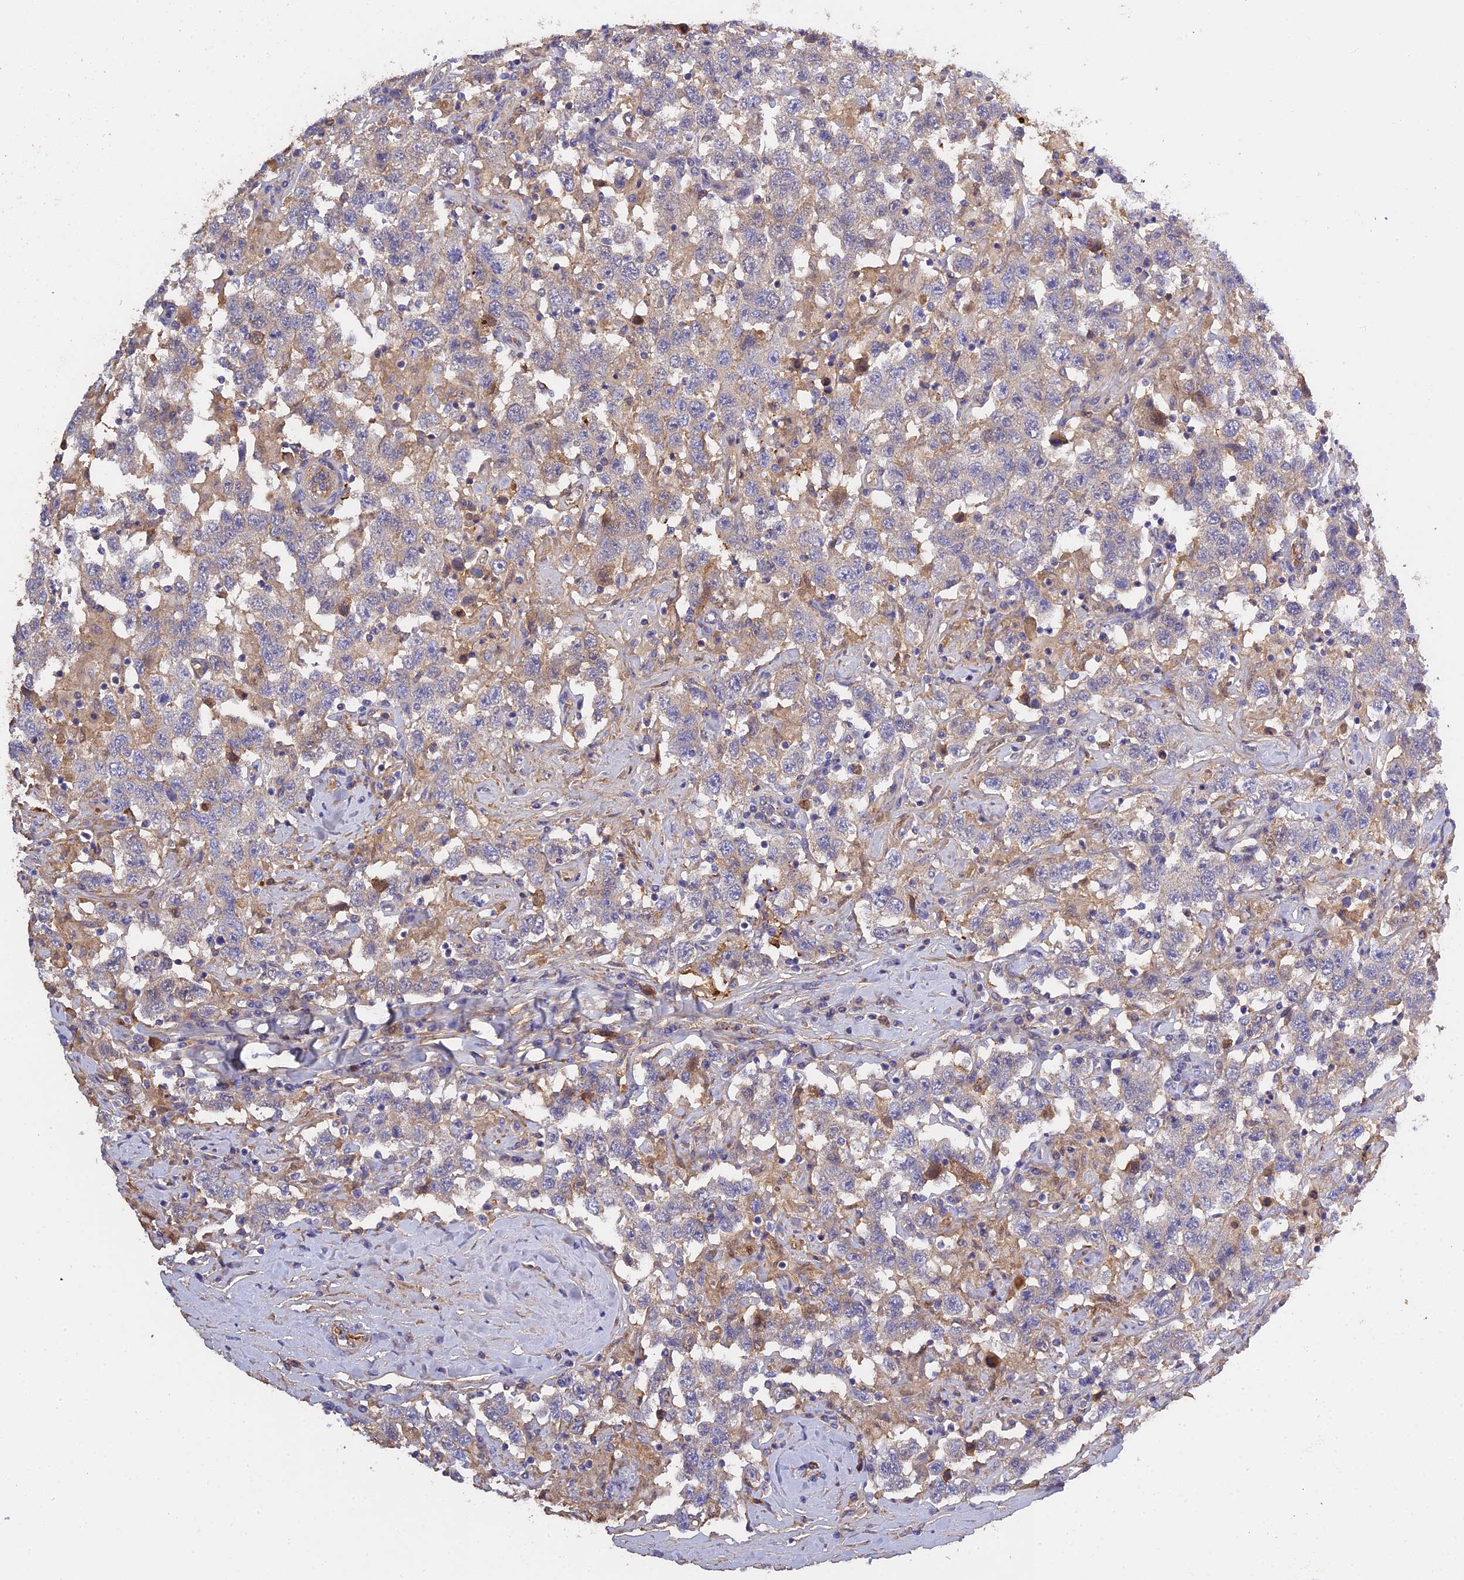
{"staining": {"intensity": "weak", "quantity": "<25%", "location": "cytoplasmic/membranous"}, "tissue": "testis cancer", "cell_type": "Tumor cells", "image_type": "cancer", "snomed": [{"axis": "morphology", "description": "Seminoma, NOS"}, {"axis": "topography", "description": "Testis"}], "caption": "Immunohistochemistry (IHC) of human seminoma (testis) demonstrates no positivity in tumor cells.", "gene": "PZP", "patient": {"sex": "male", "age": 41}}